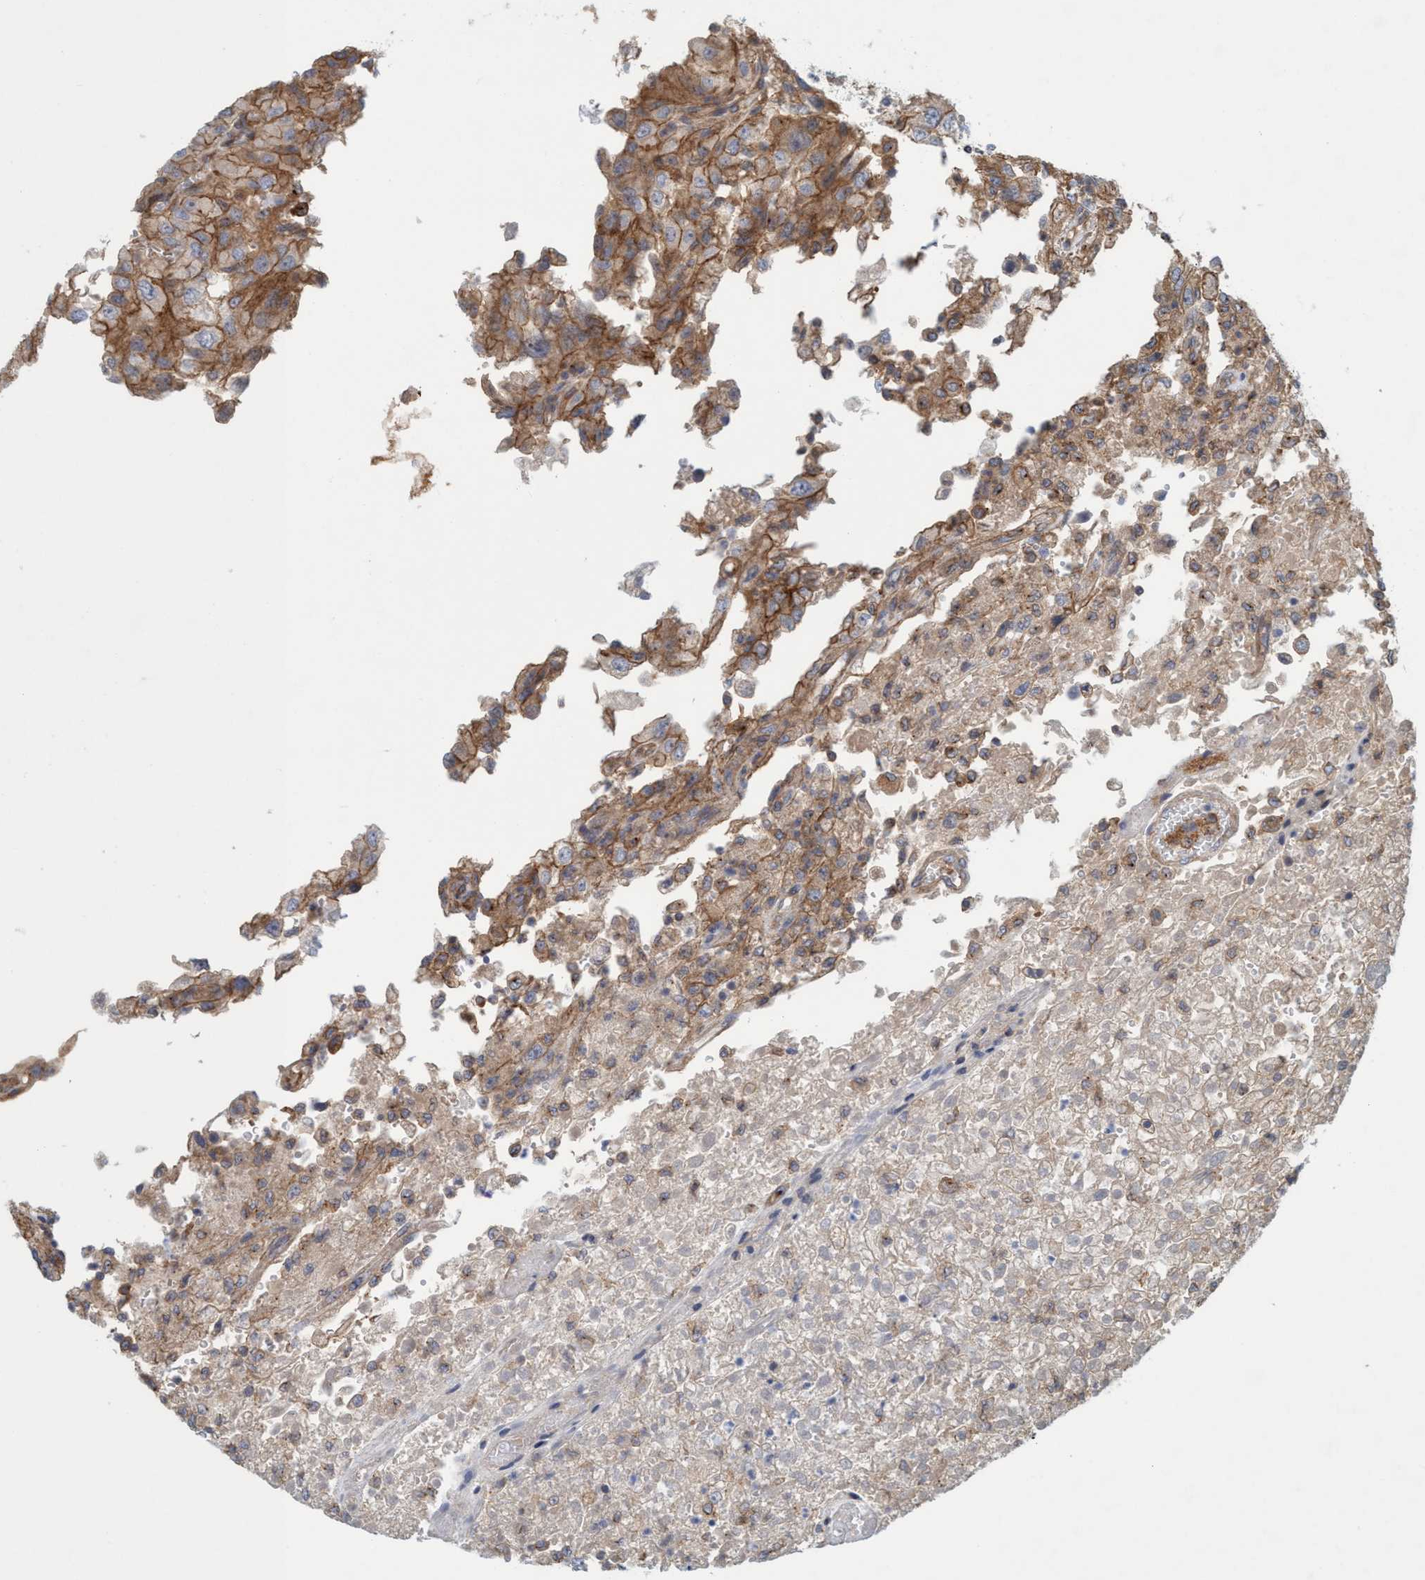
{"staining": {"intensity": "moderate", "quantity": ">75%", "location": "cytoplasmic/membranous"}, "tissue": "renal cancer", "cell_type": "Tumor cells", "image_type": "cancer", "snomed": [{"axis": "morphology", "description": "Adenocarcinoma, NOS"}, {"axis": "topography", "description": "Kidney"}], "caption": "Immunohistochemical staining of renal cancer displays medium levels of moderate cytoplasmic/membranous protein staining in about >75% of tumor cells.", "gene": "SPECC1", "patient": {"sex": "female", "age": 54}}